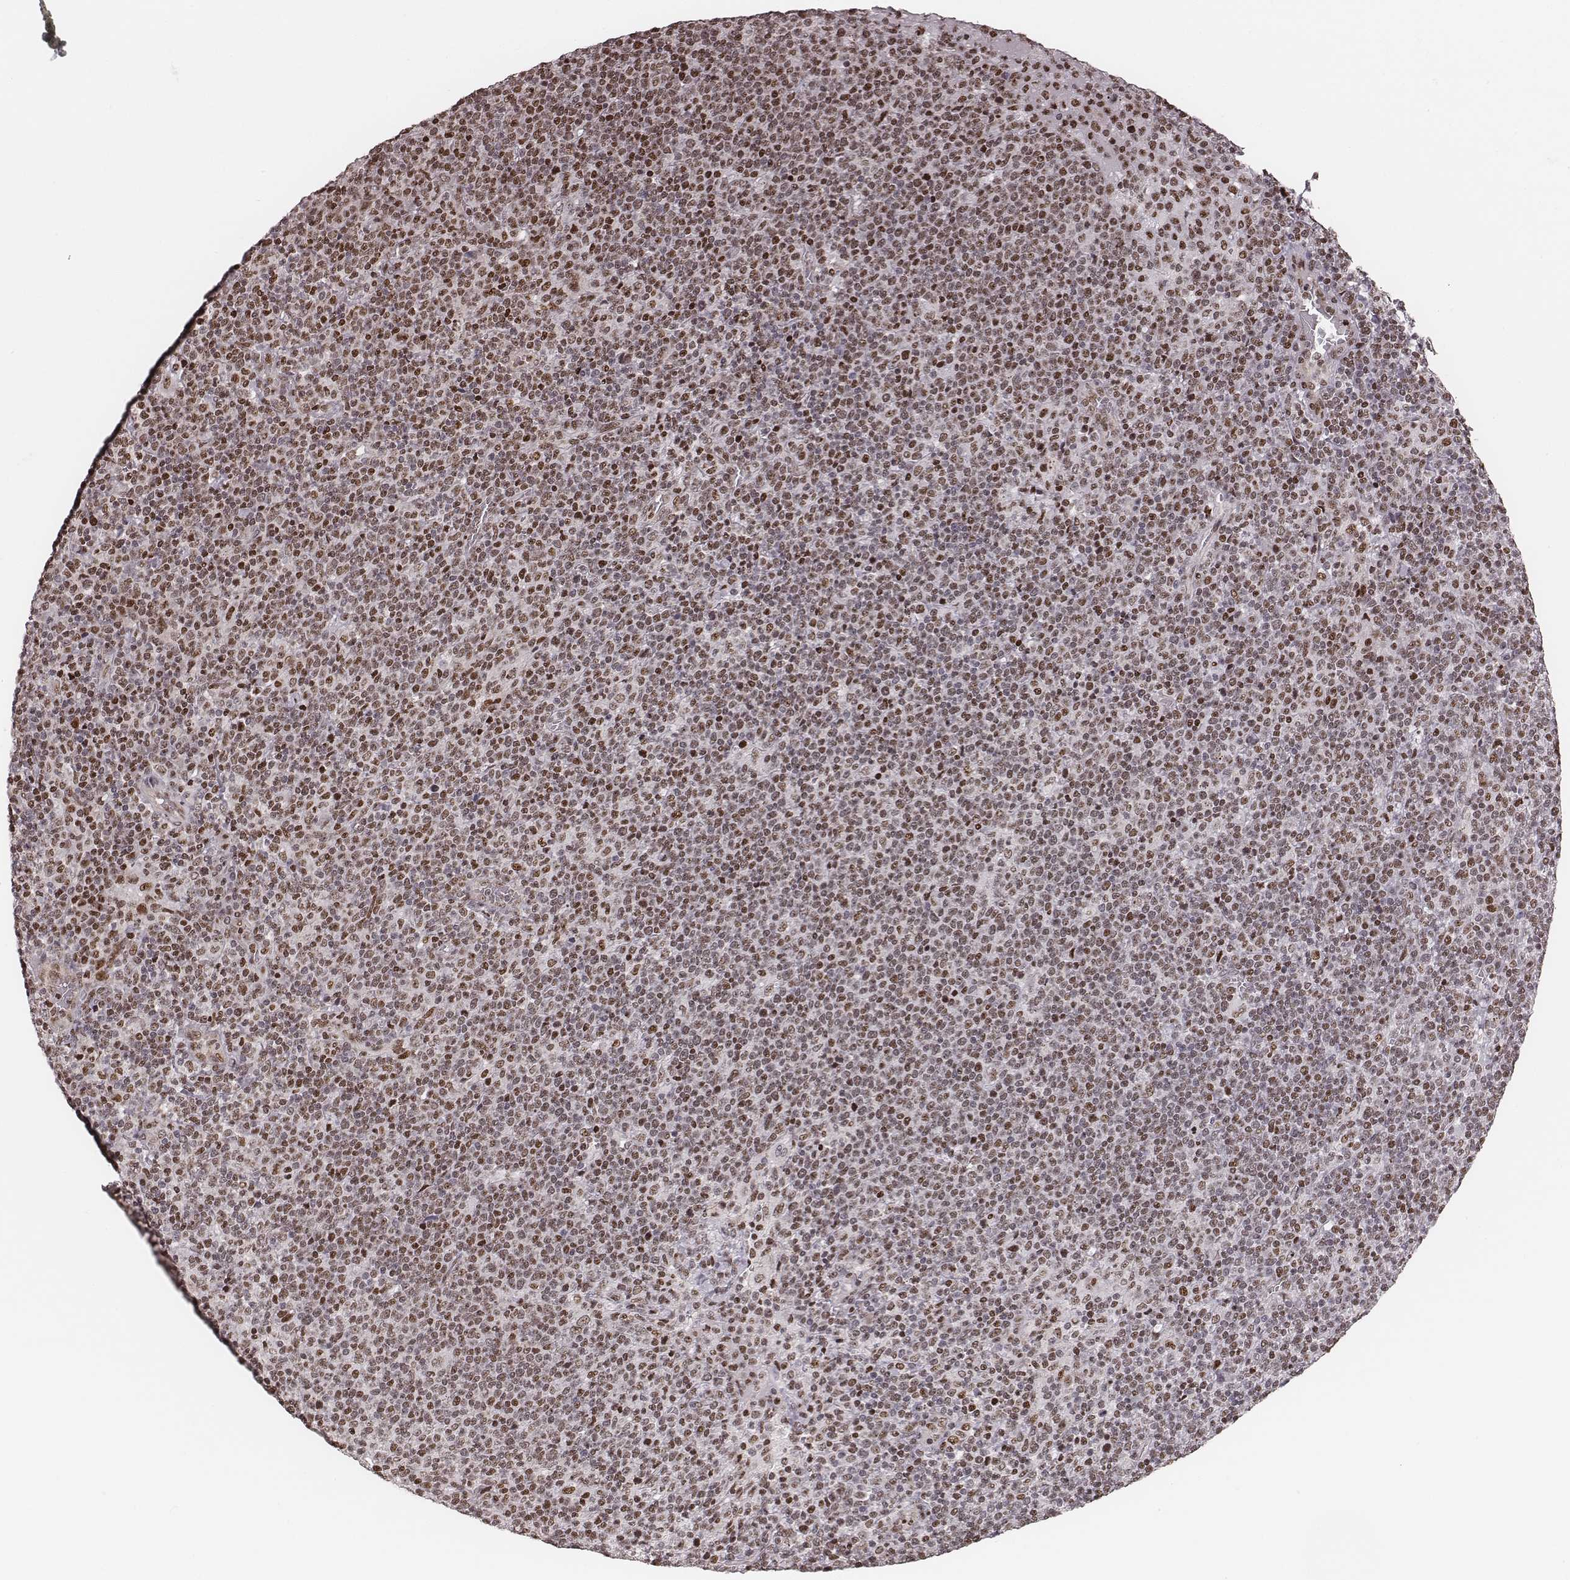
{"staining": {"intensity": "moderate", "quantity": "25%-75%", "location": "nuclear"}, "tissue": "lymphoma", "cell_type": "Tumor cells", "image_type": "cancer", "snomed": [{"axis": "morphology", "description": "Malignant lymphoma, non-Hodgkin's type, High grade"}, {"axis": "topography", "description": "Lymph node"}], "caption": "A photomicrograph showing moderate nuclear expression in about 25%-75% of tumor cells in high-grade malignant lymphoma, non-Hodgkin's type, as visualized by brown immunohistochemical staining.", "gene": "VRK3", "patient": {"sex": "male", "age": 61}}